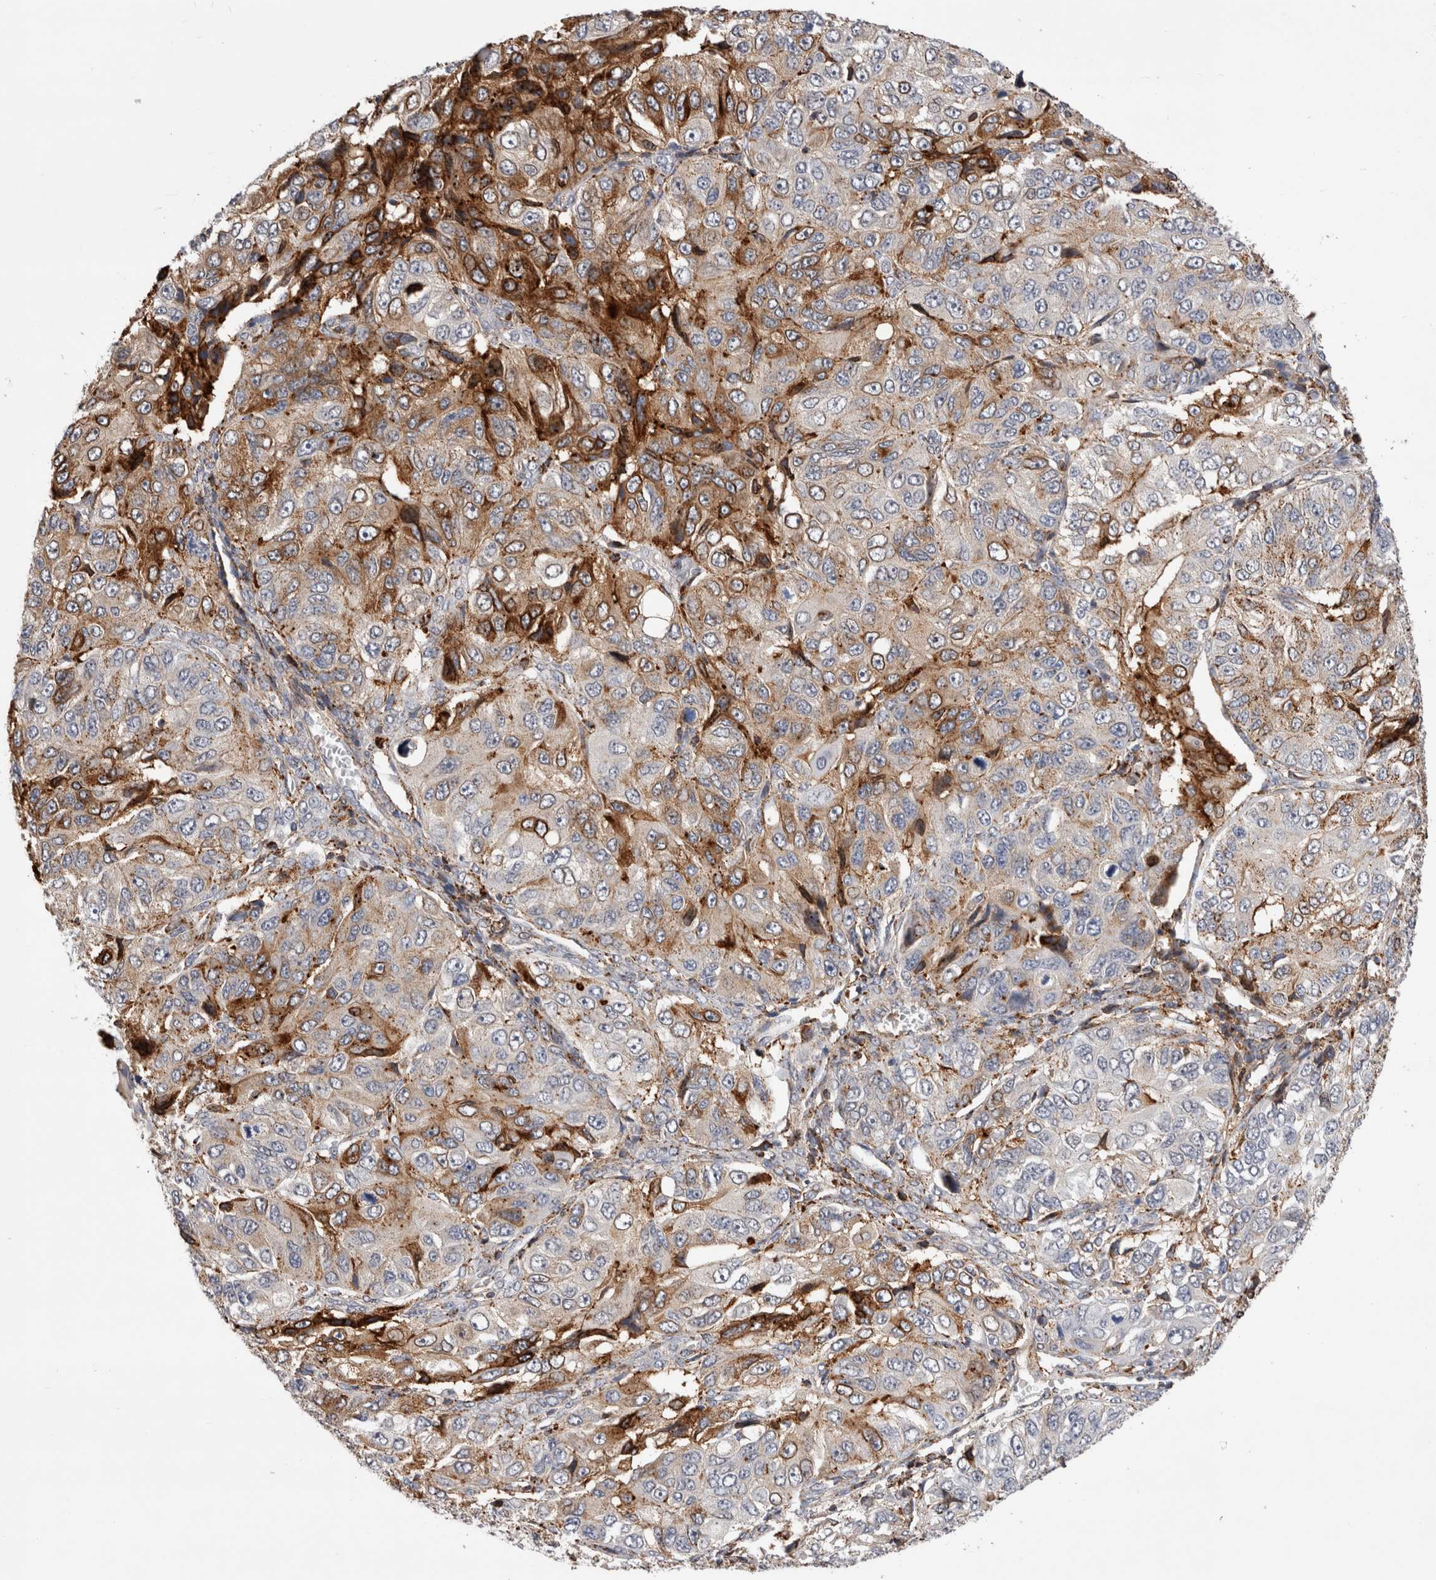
{"staining": {"intensity": "moderate", "quantity": "25%-75%", "location": "cytoplasmic/membranous"}, "tissue": "ovarian cancer", "cell_type": "Tumor cells", "image_type": "cancer", "snomed": [{"axis": "morphology", "description": "Carcinoma, endometroid"}, {"axis": "topography", "description": "Ovary"}], "caption": "A brown stain shows moderate cytoplasmic/membranous staining of a protein in human endometroid carcinoma (ovarian) tumor cells.", "gene": "CCDC88B", "patient": {"sex": "female", "age": 51}}